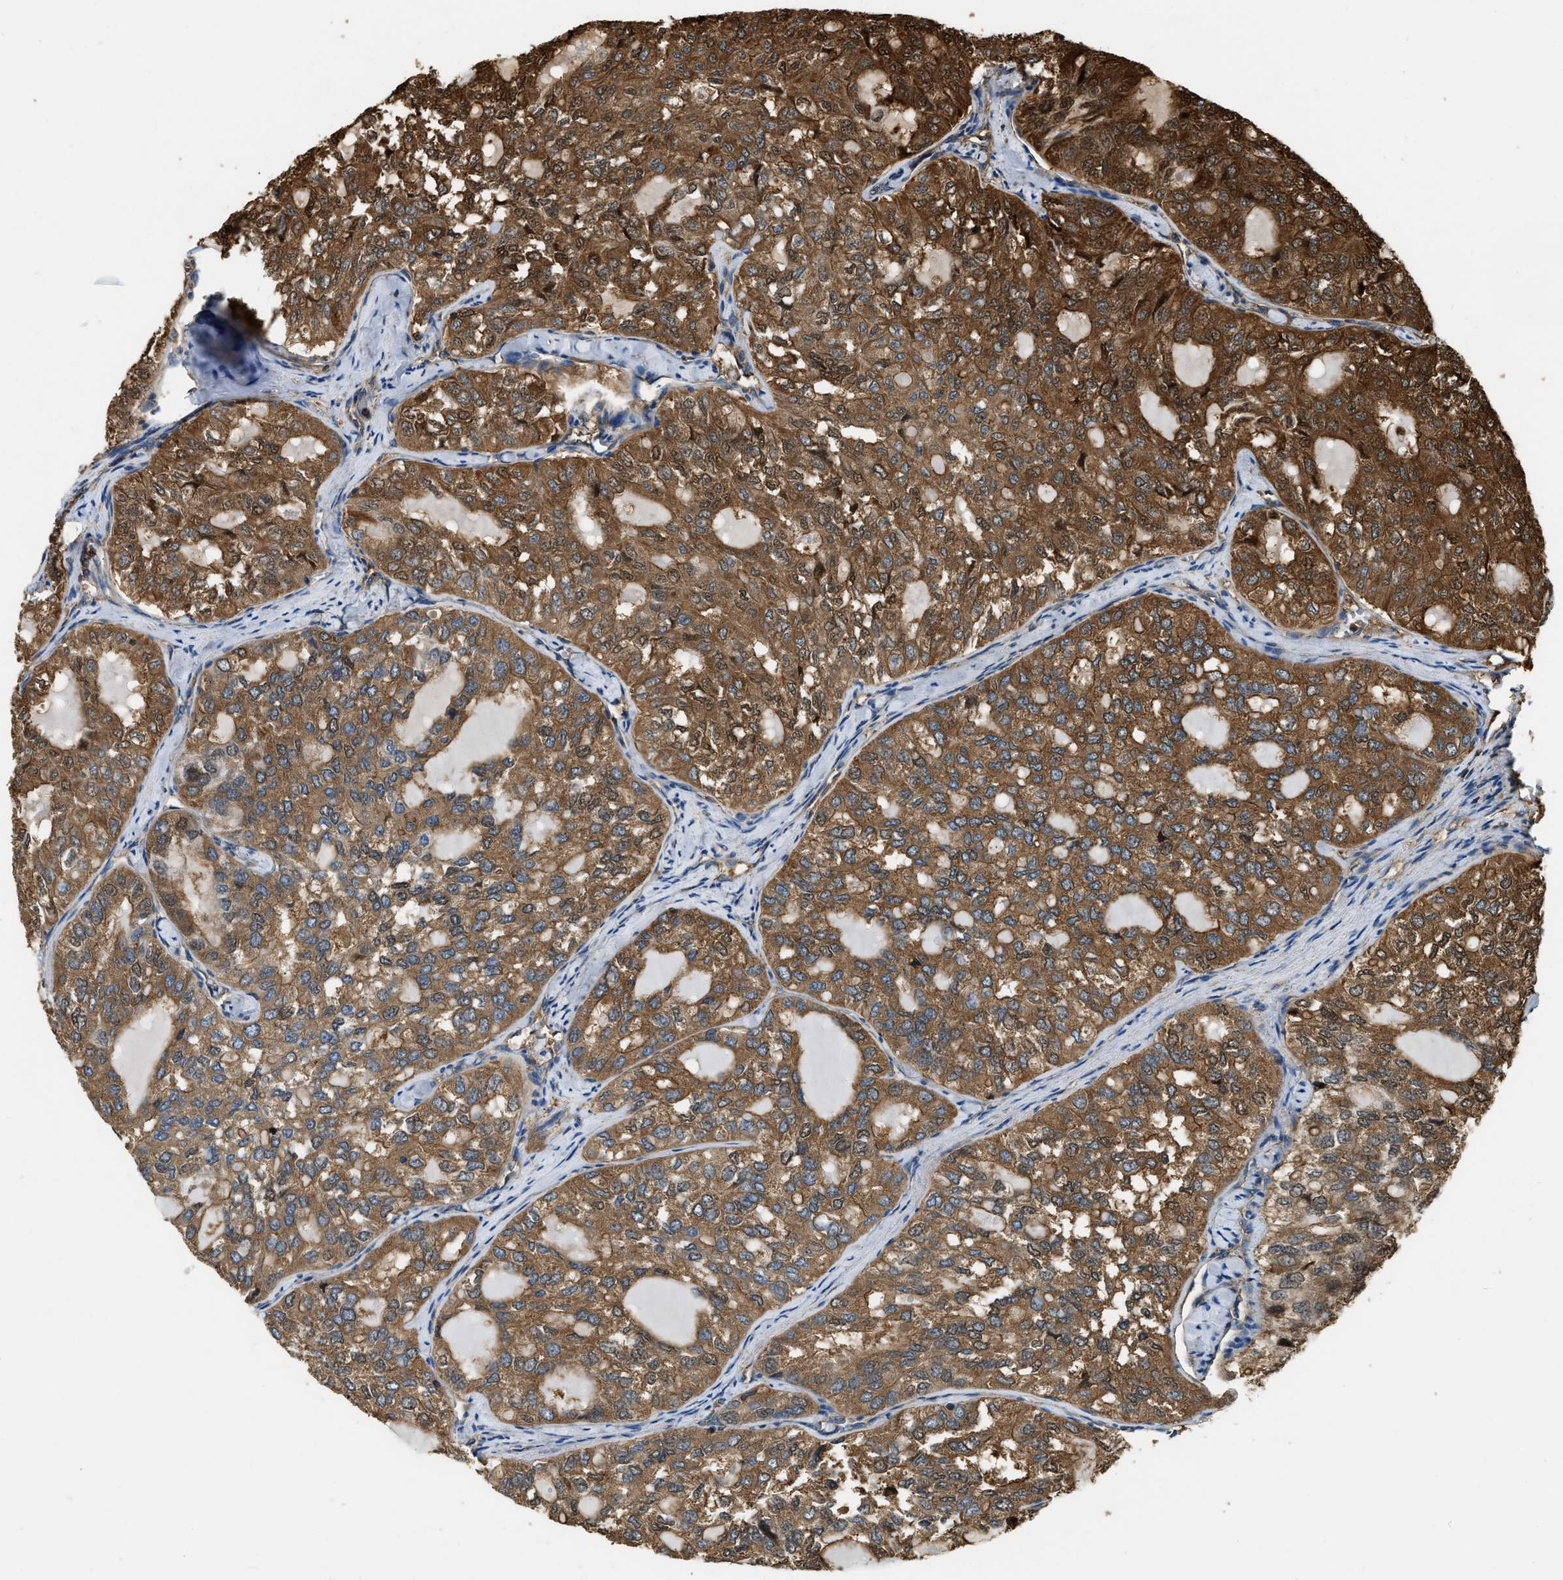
{"staining": {"intensity": "strong", "quantity": ">75%", "location": "cytoplasmic/membranous,nuclear"}, "tissue": "thyroid cancer", "cell_type": "Tumor cells", "image_type": "cancer", "snomed": [{"axis": "morphology", "description": "Follicular adenoma carcinoma, NOS"}, {"axis": "topography", "description": "Thyroid gland"}], "caption": "About >75% of tumor cells in human thyroid follicular adenoma carcinoma reveal strong cytoplasmic/membranous and nuclear protein positivity as visualized by brown immunohistochemical staining.", "gene": "YARS1", "patient": {"sex": "male", "age": 75}}